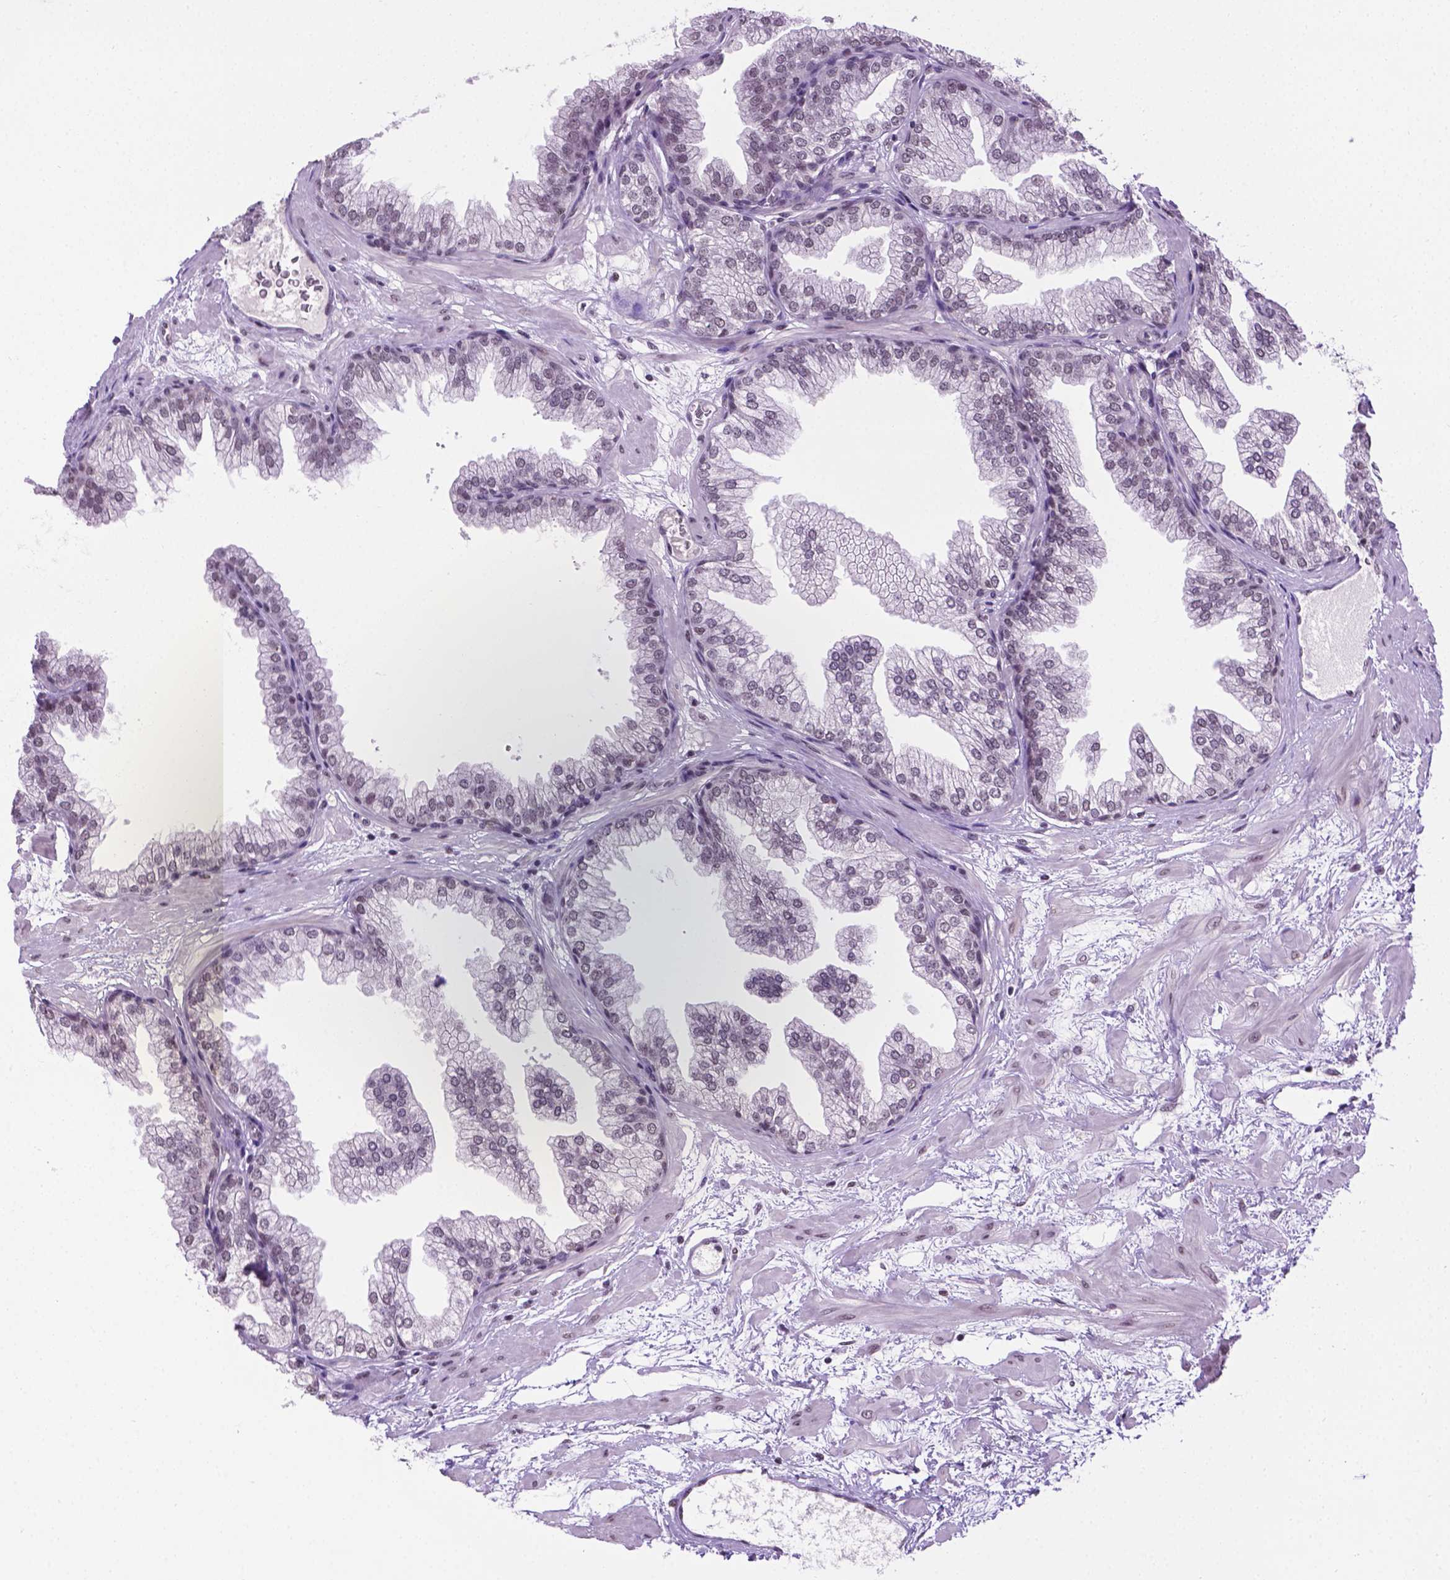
{"staining": {"intensity": "negative", "quantity": "none", "location": "none"}, "tissue": "prostate", "cell_type": "Glandular cells", "image_type": "normal", "snomed": [{"axis": "morphology", "description": "Normal tissue, NOS"}, {"axis": "topography", "description": "Prostate"}], "caption": "An immunohistochemistry image of unremarkable prostate is shown. There is no staining in glandular cells of prostate.", "gene": "ABI2", "patient": {"sex": "male", "age": 37}}